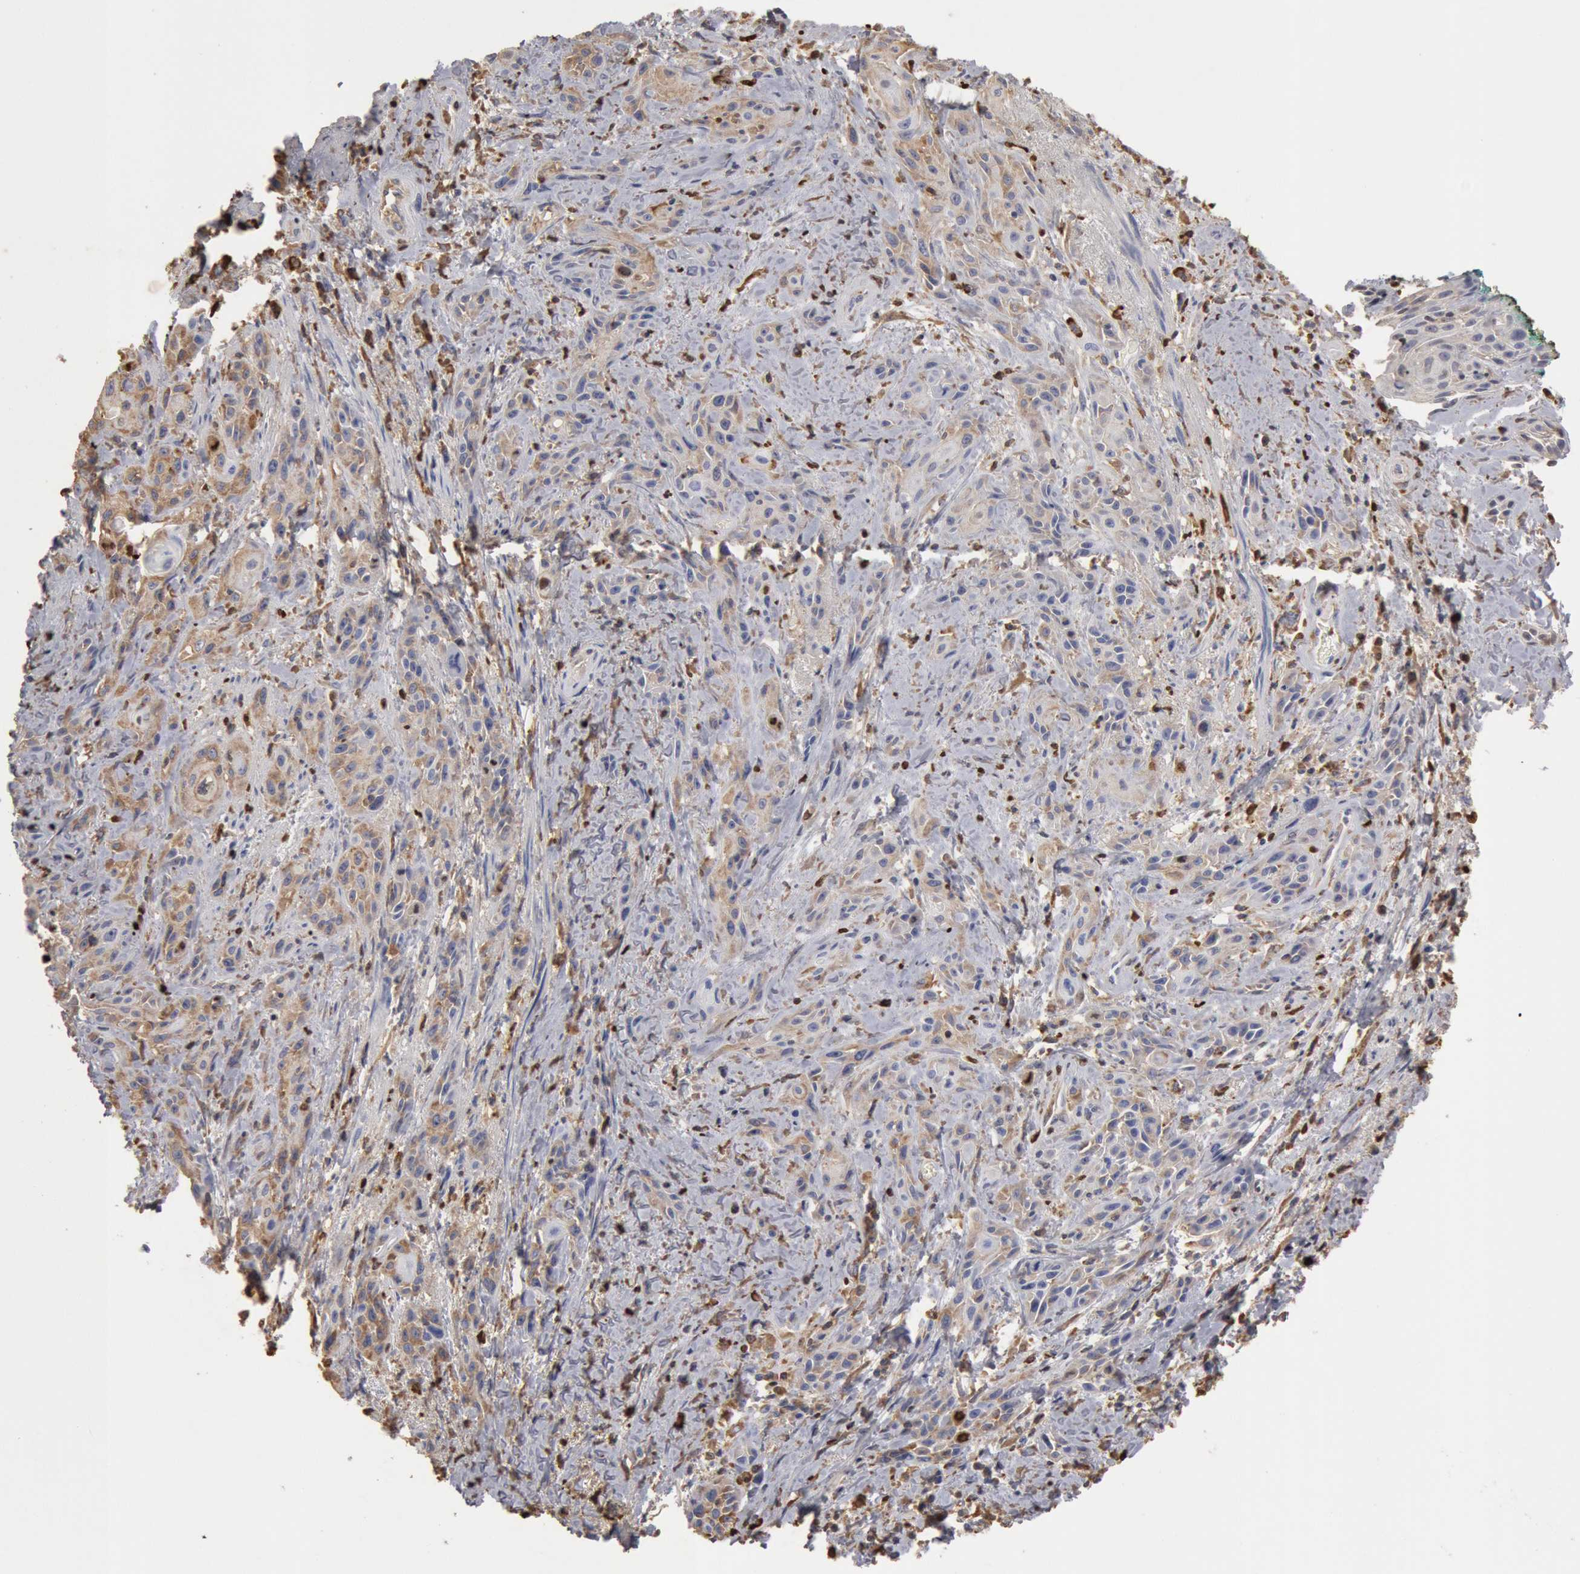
{"staining": {"intensity": "moderate", "quantity": "25%-75%", "location": "cytoplasmic/membranous"}, "tissue": "skin cancer", "cell_type": "Tumor cells", "image_type": "cancer", "snomed": [{"axis": "morphology", "description": "Squamous cell carcinoma, NOS"}, {"axis": "topography", "description": "Skin"}, {"axis": "topography", "description": "Anal"}], "caption": "The photomicrograph exhibits staining of skin squamous cell carcinoma, revealing moderate cytoplasmic/membranous protein staining (brown color) within tumor cells.", "gene": "FOXA2", "patient": {"sex": "male", "age": 64}}